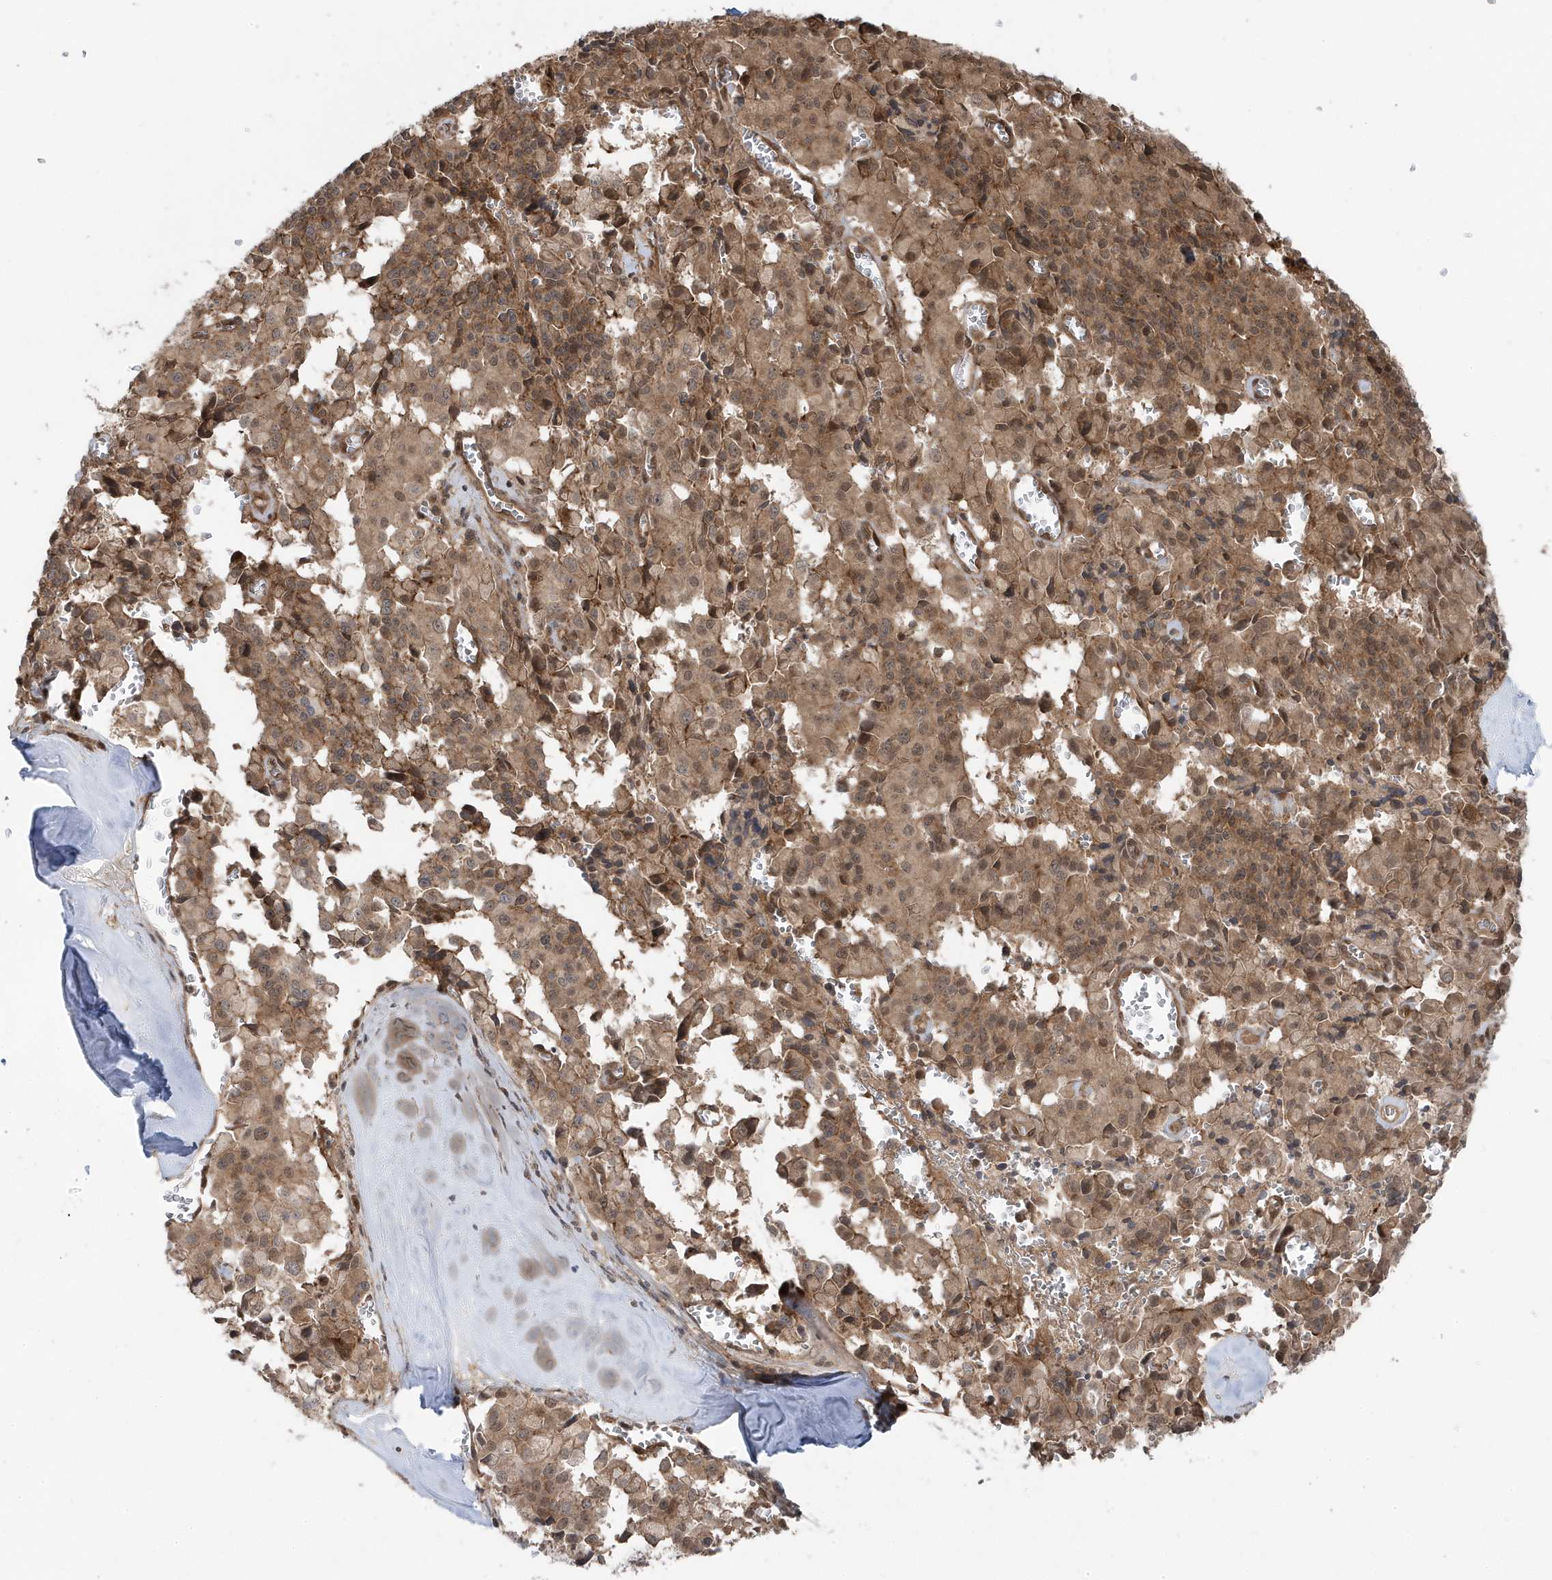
{"staining": {"intensity": "moderate", "quantity": ">75%", "location": "cytoplasmic/membranous,nuclear"}, "tissue": "pancreatic cancer", "cell_type": "Tumor cells", "image_type": "cancer", "snomed": [{"axis": "morphology", "description": "Adenocarcinoma, NOS"}, {"axis": "topography", "description": "Pancreas"}], "caption": "Pancreatic adenocarcinoma stained with a protein marker demonstrates moderate staining in tumor cells.", "gene": "MAPK1IP1L", "patient": {"sex": "male", "age": 65}}